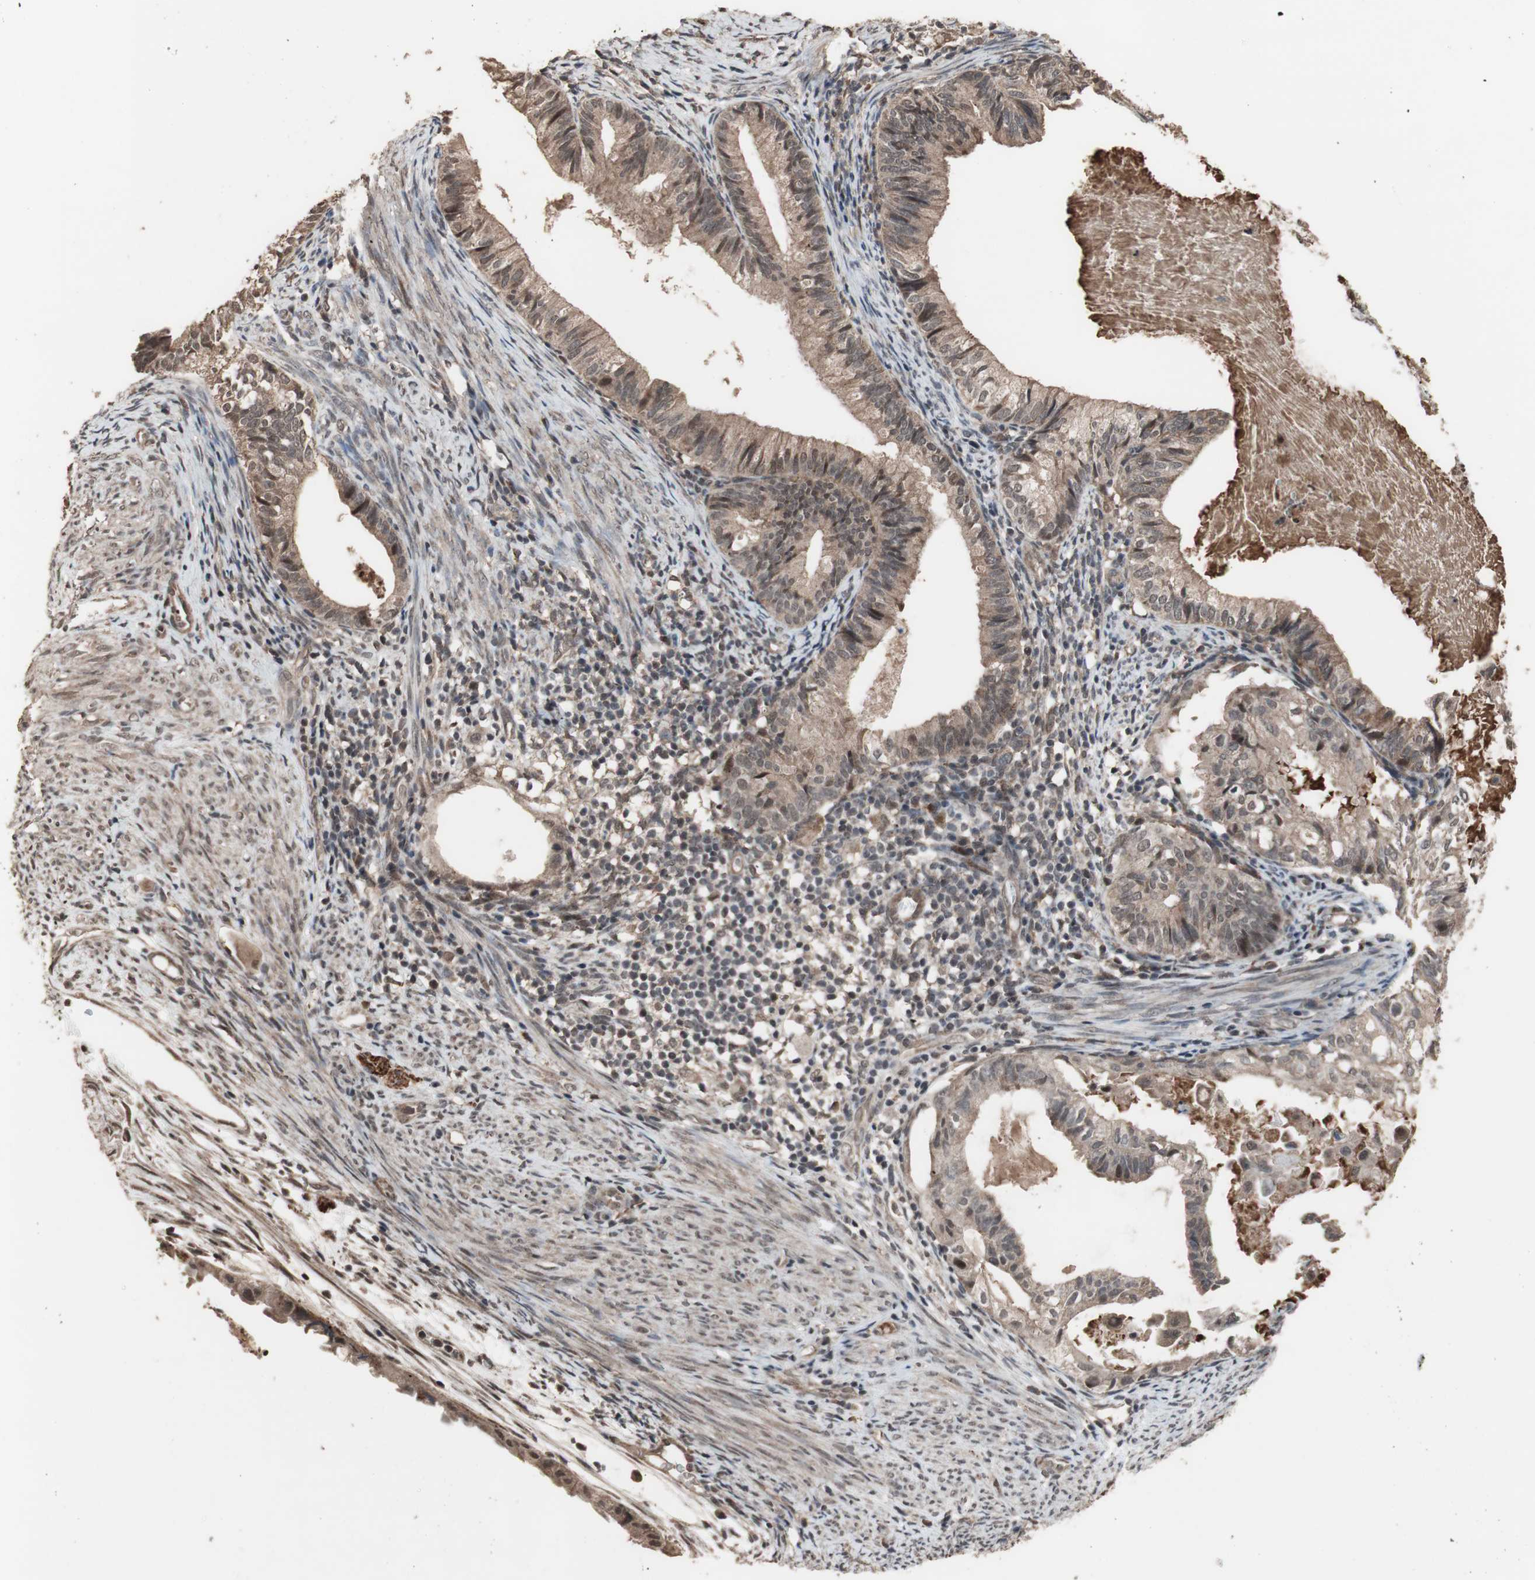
{"staining": {"intensity": "moderate", "quantity": ">75%", "location": "cytoplasmic/membranous"}, "tissue": "cervical cancer", "cell_type": "Tumor cells", "image_type": "cancer", "snomed": [{"axis": "morphology", "description": "Normal tissue, NOS"}, {"axis": "morphology", "description": "Adenocarcinoma, NOS"}, {"axis": "topography", "description": "Cervix"}, {"axis": "topography", "description": "Endometrium"}], "caption": "Cervical cancer stained with a protein marker reveals moderate staining in tumor cells.", "gene": "KANSL1", "patient": {"sex": "female", "age": 86}}